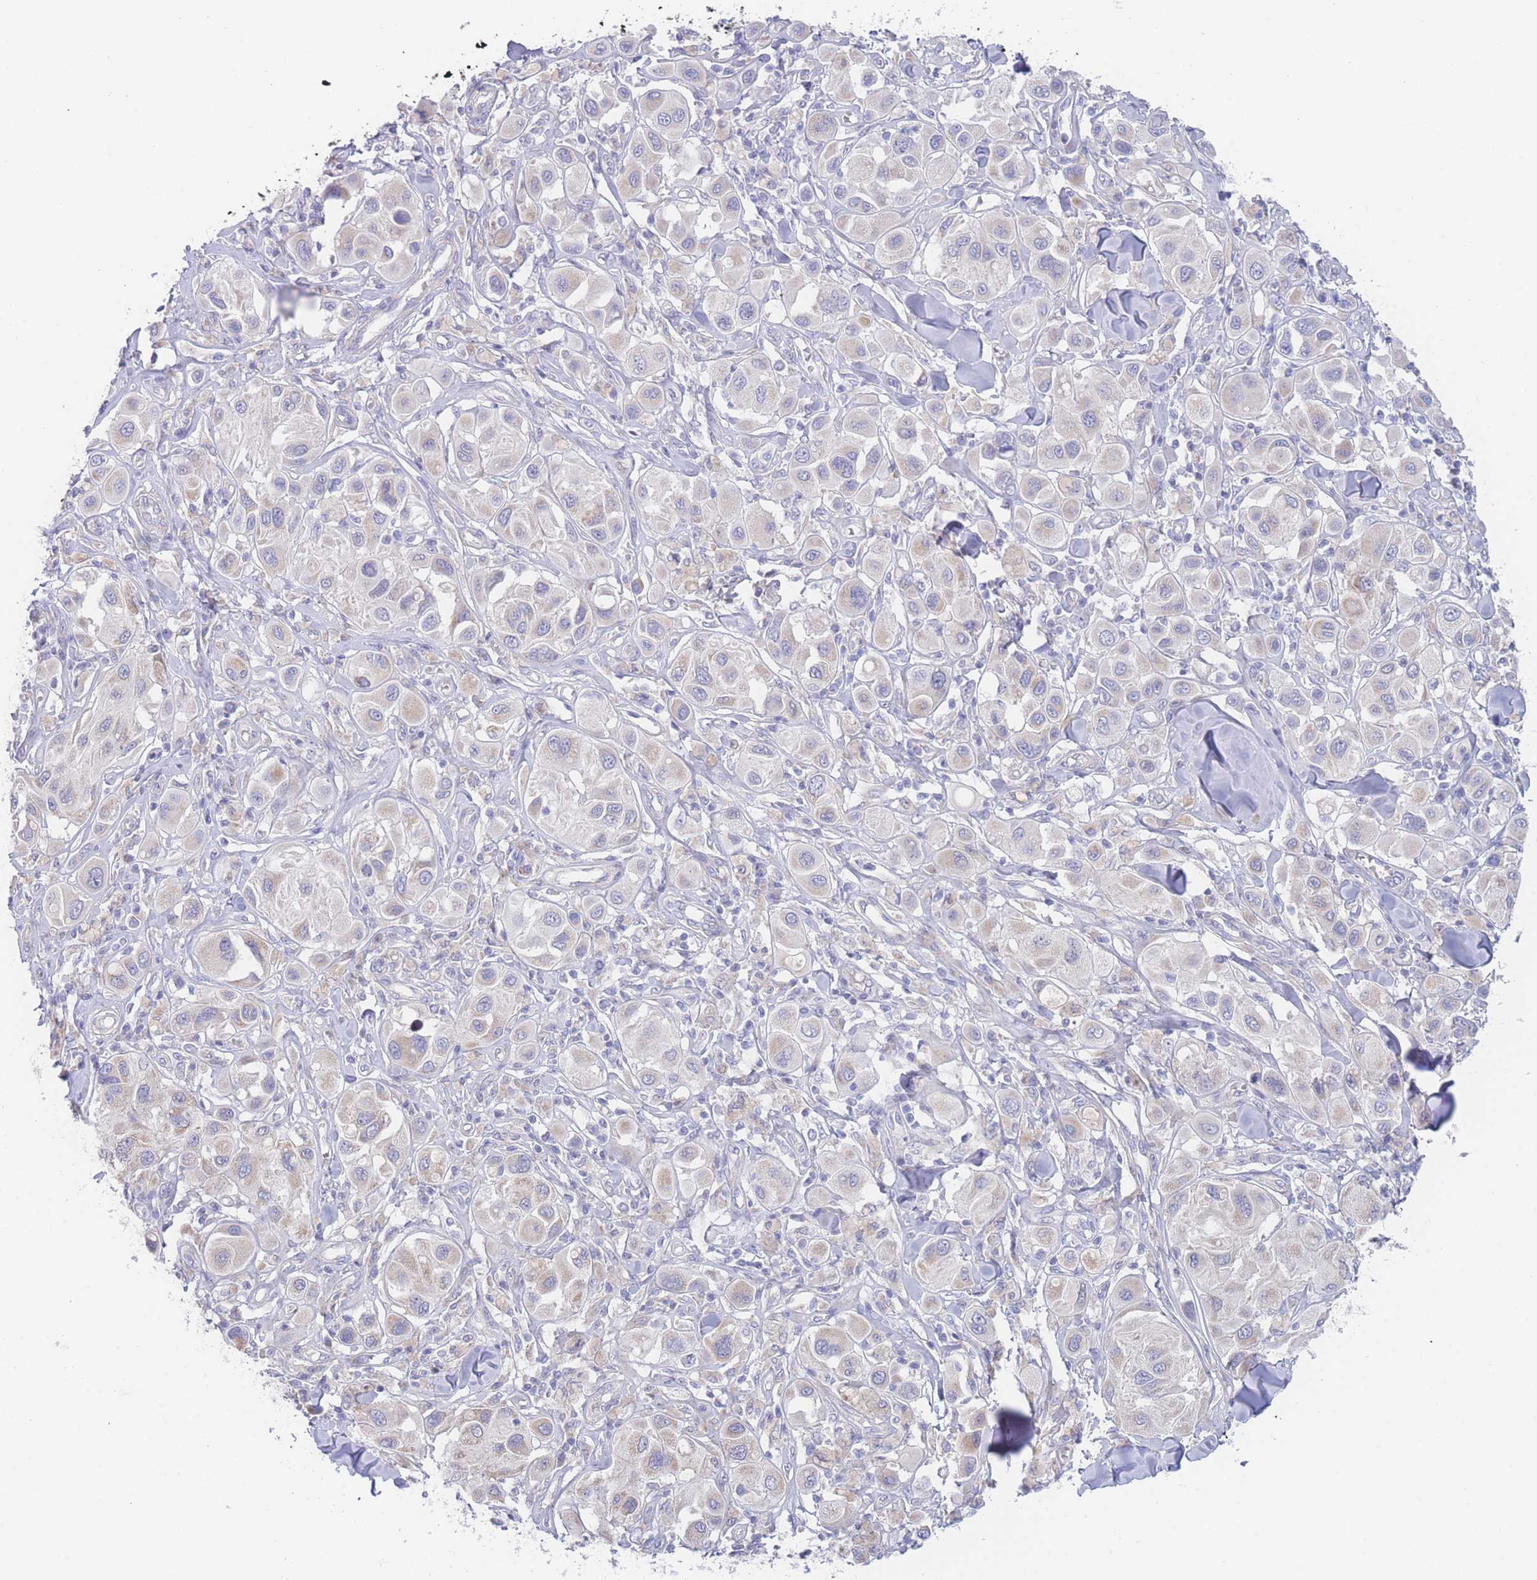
{"staining": {"intensity": "weak", "quantity": "25%-75%", "location": "cytoplasmic/membranous"}, "tissue": "melanoma", "cell_type": "Tumor cells", "image_type": "cancer", "snomed": [{"axis": "morphology", "description": "Malignant melanoma, Metastatic site"}, {"axis": "topography", "description": "Skin"}], "caption": "DAB (3,3'-diaminobenzidine) immunohistochemical staining of human melanoma demonstrates weak cytoplasmic/membranous protein expression in approximately 25%-75% of tumor cells.", "gene": "GPAM", "patient": {"sex": "male", "age": 41}}